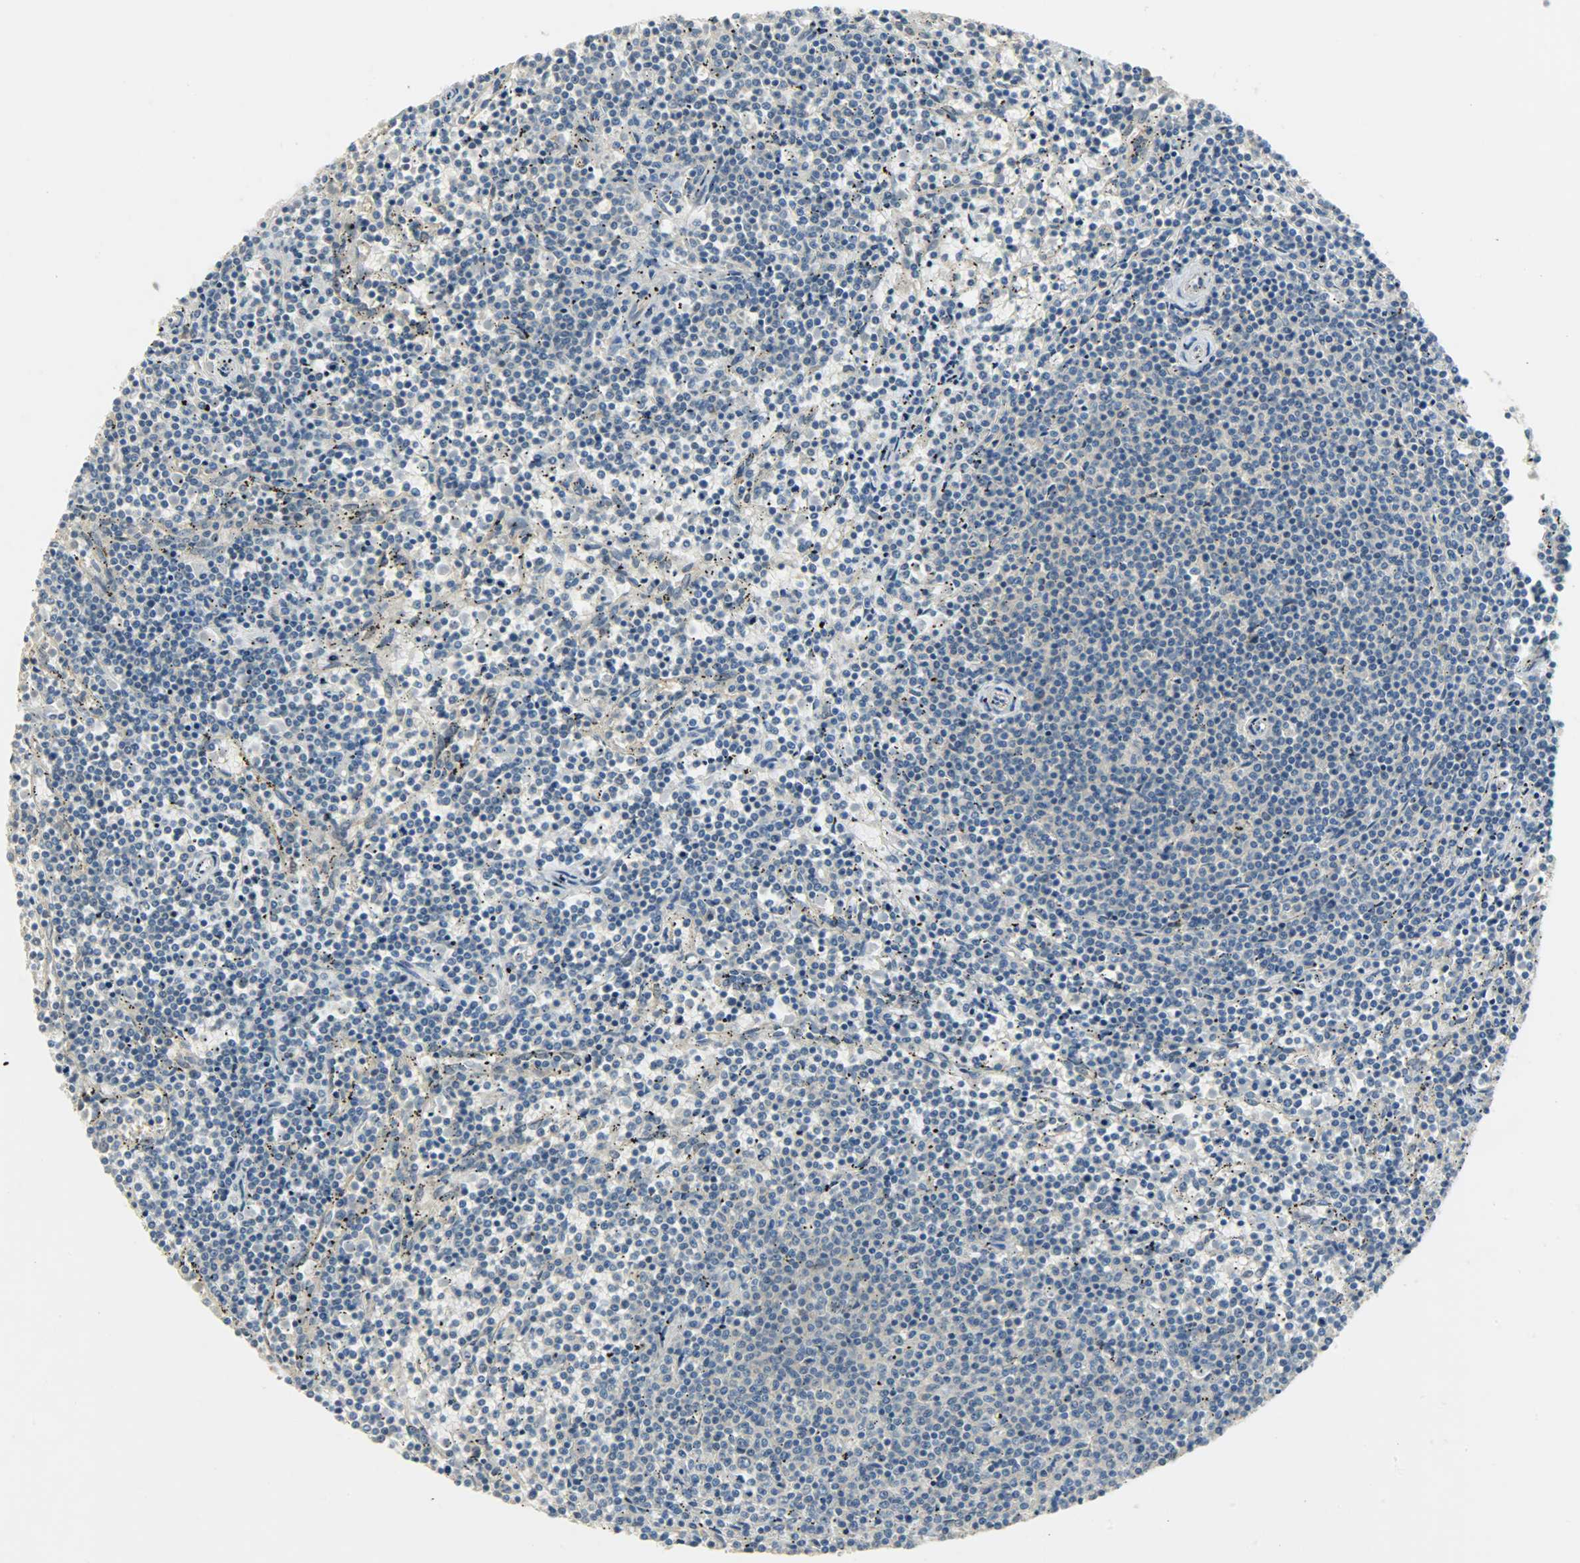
{"staining": {"intensity": "weak", "quantity": "<25%", "location": "cytoplasmic/membranous"}, "tissue": "lymphoma", "cell_type": "Tumor cells", "image_type": "cancer", "snomed": [{"axis": "morphology", "description": "Malignant lymphoma, non-Hodgkin's type, Low grade"}, {"axis": "topography", "description": "Spleen"}], "caption": "High magnification brightfield microscopy of lymphoma stained with DAB (brown) and counterstained with hematoxylin (blue): tumor cells show no significant expression.", "gene": "DSG2", "patient": {"sex": "female", "age": 50}}